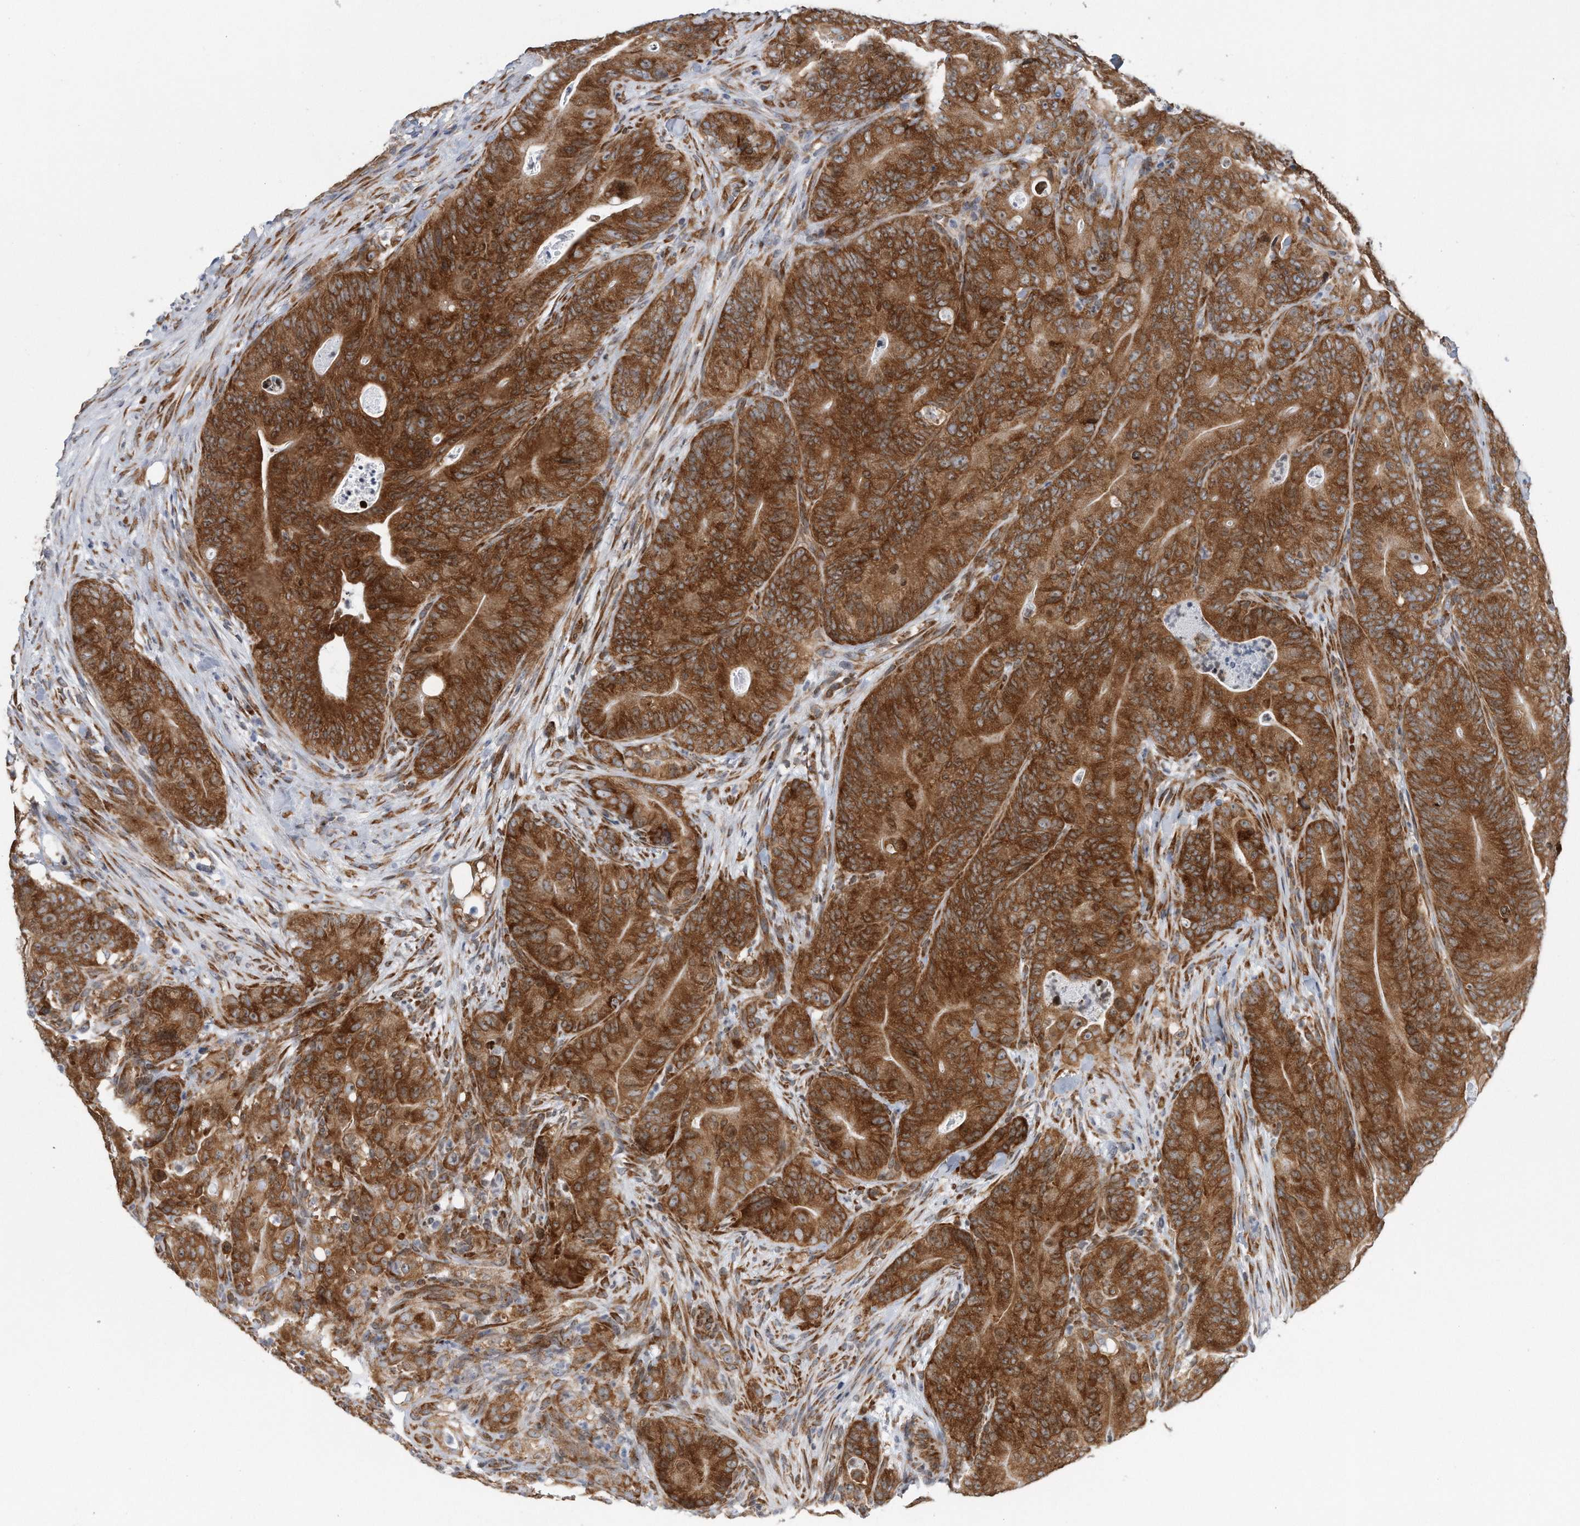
{"staining": {"intensity": "strong", "quantity": ">75%", "location": "cytoplasmic/membranous"}, "tissue": "colorectal cancer", "cell_type": "Tumor cells", "image_type": "cancer", "snomed": [{"axis": "morphology", "description": "Normal tissue, NOS"}, {"axis": "topography", "description": "Colon"}], "caption": "This image exhibits IHC staining of human colorectal cancer, with high strong cytoplasmic/membranous staining in about >75% of tumor cells.", "gene": "RPL26L1", "patient": {"sex": "female", "age": 82}}